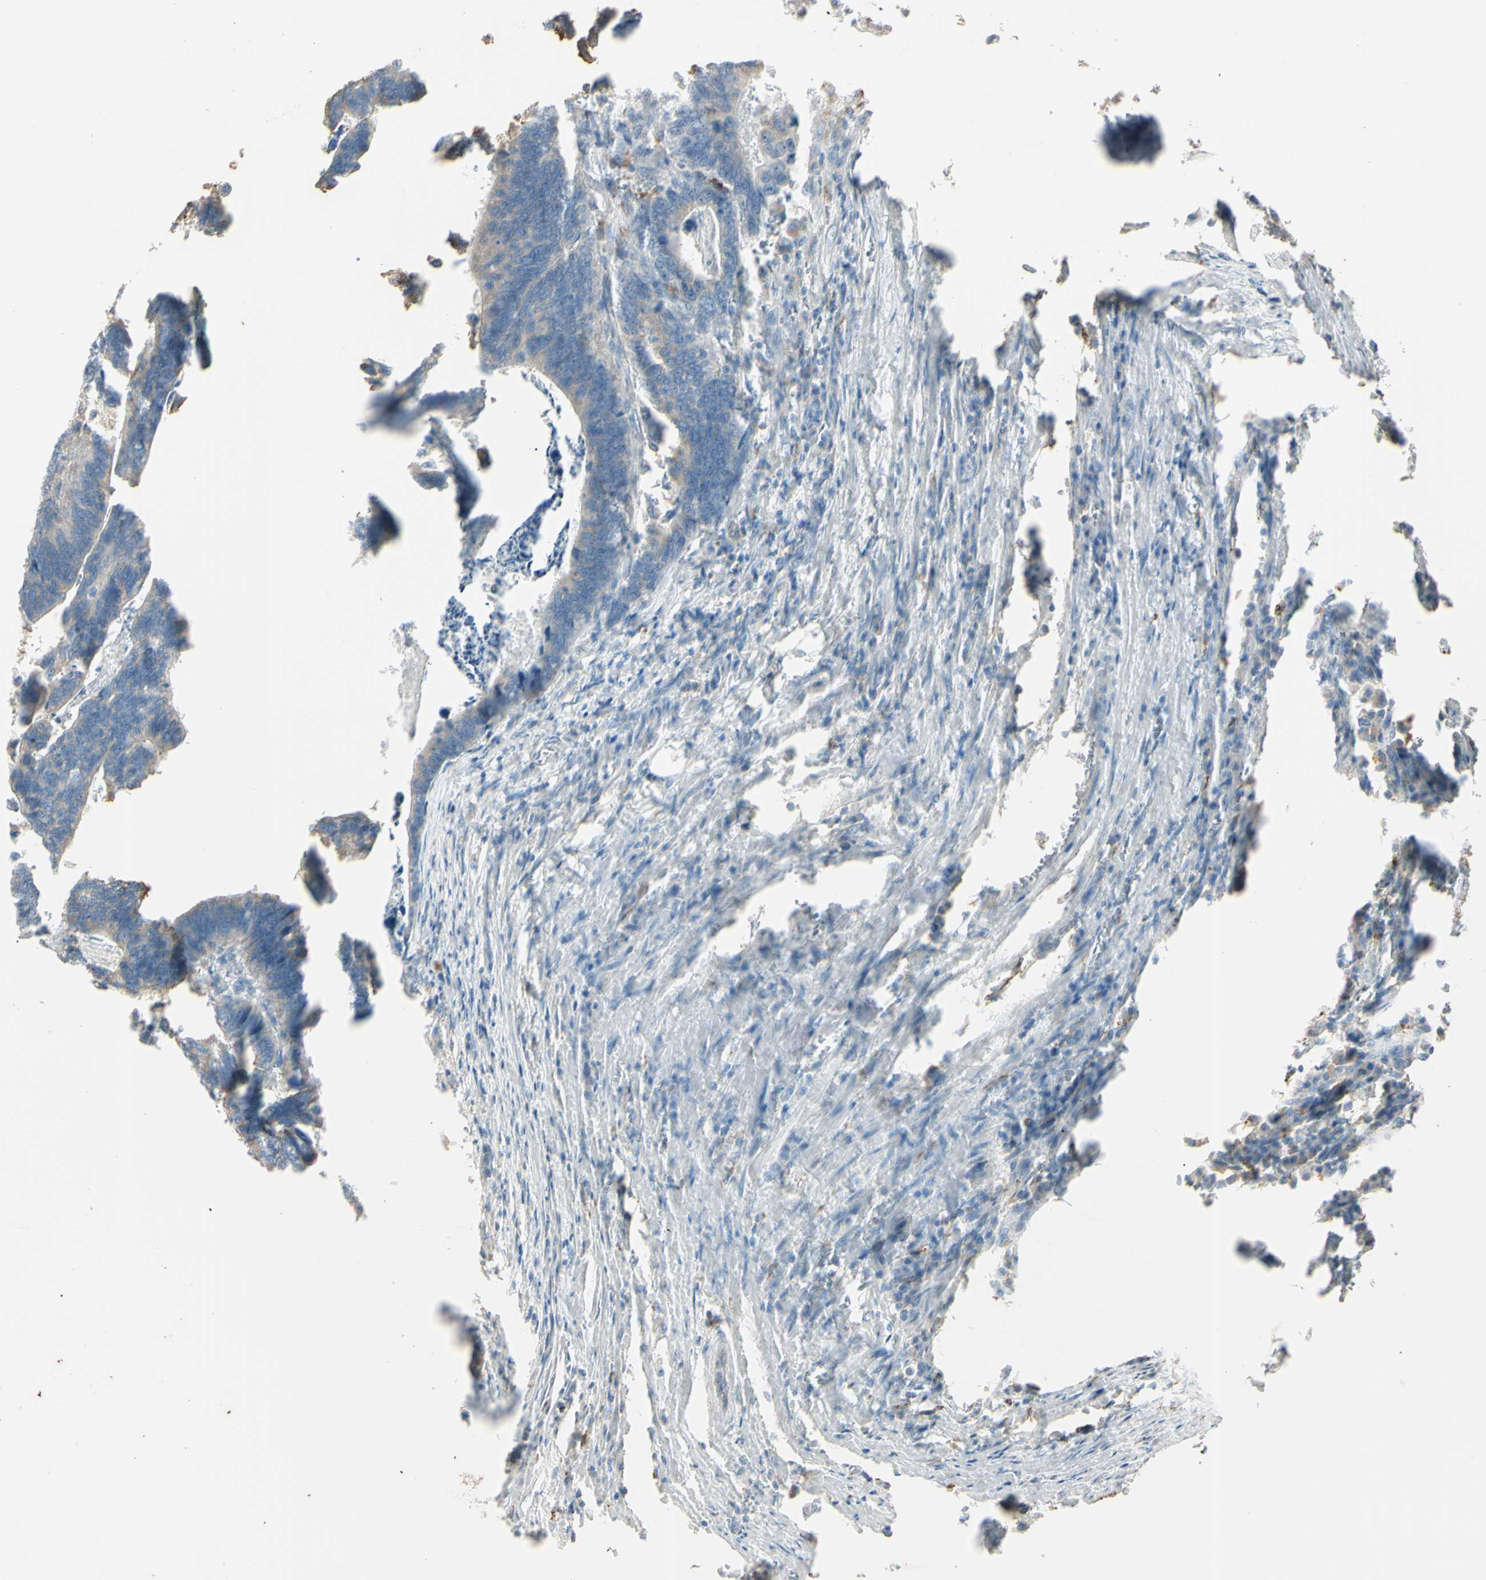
{"staining": {"intensity": "weak", "quantity": ">75%", "location": "cytoplasmic/membranous"}, "tissue": "colorectal cancer", "cell_type": "Tumor cells", "image_type": "cancer", "snomed": [{"axis": "morphology", "description": "Adenocarcinoma, NOS"}, {"axis": "topography", "description": "Colon"}], "caption": "Immunohistochemical staining of adenocarcinoma (colorectal) exhibits low levels of weak cytoplasmic/membranous staining in approximately >75% of tumor cells.", "gene": "ANGPTL1", "patient": {"sex": "male", "age": 72}}